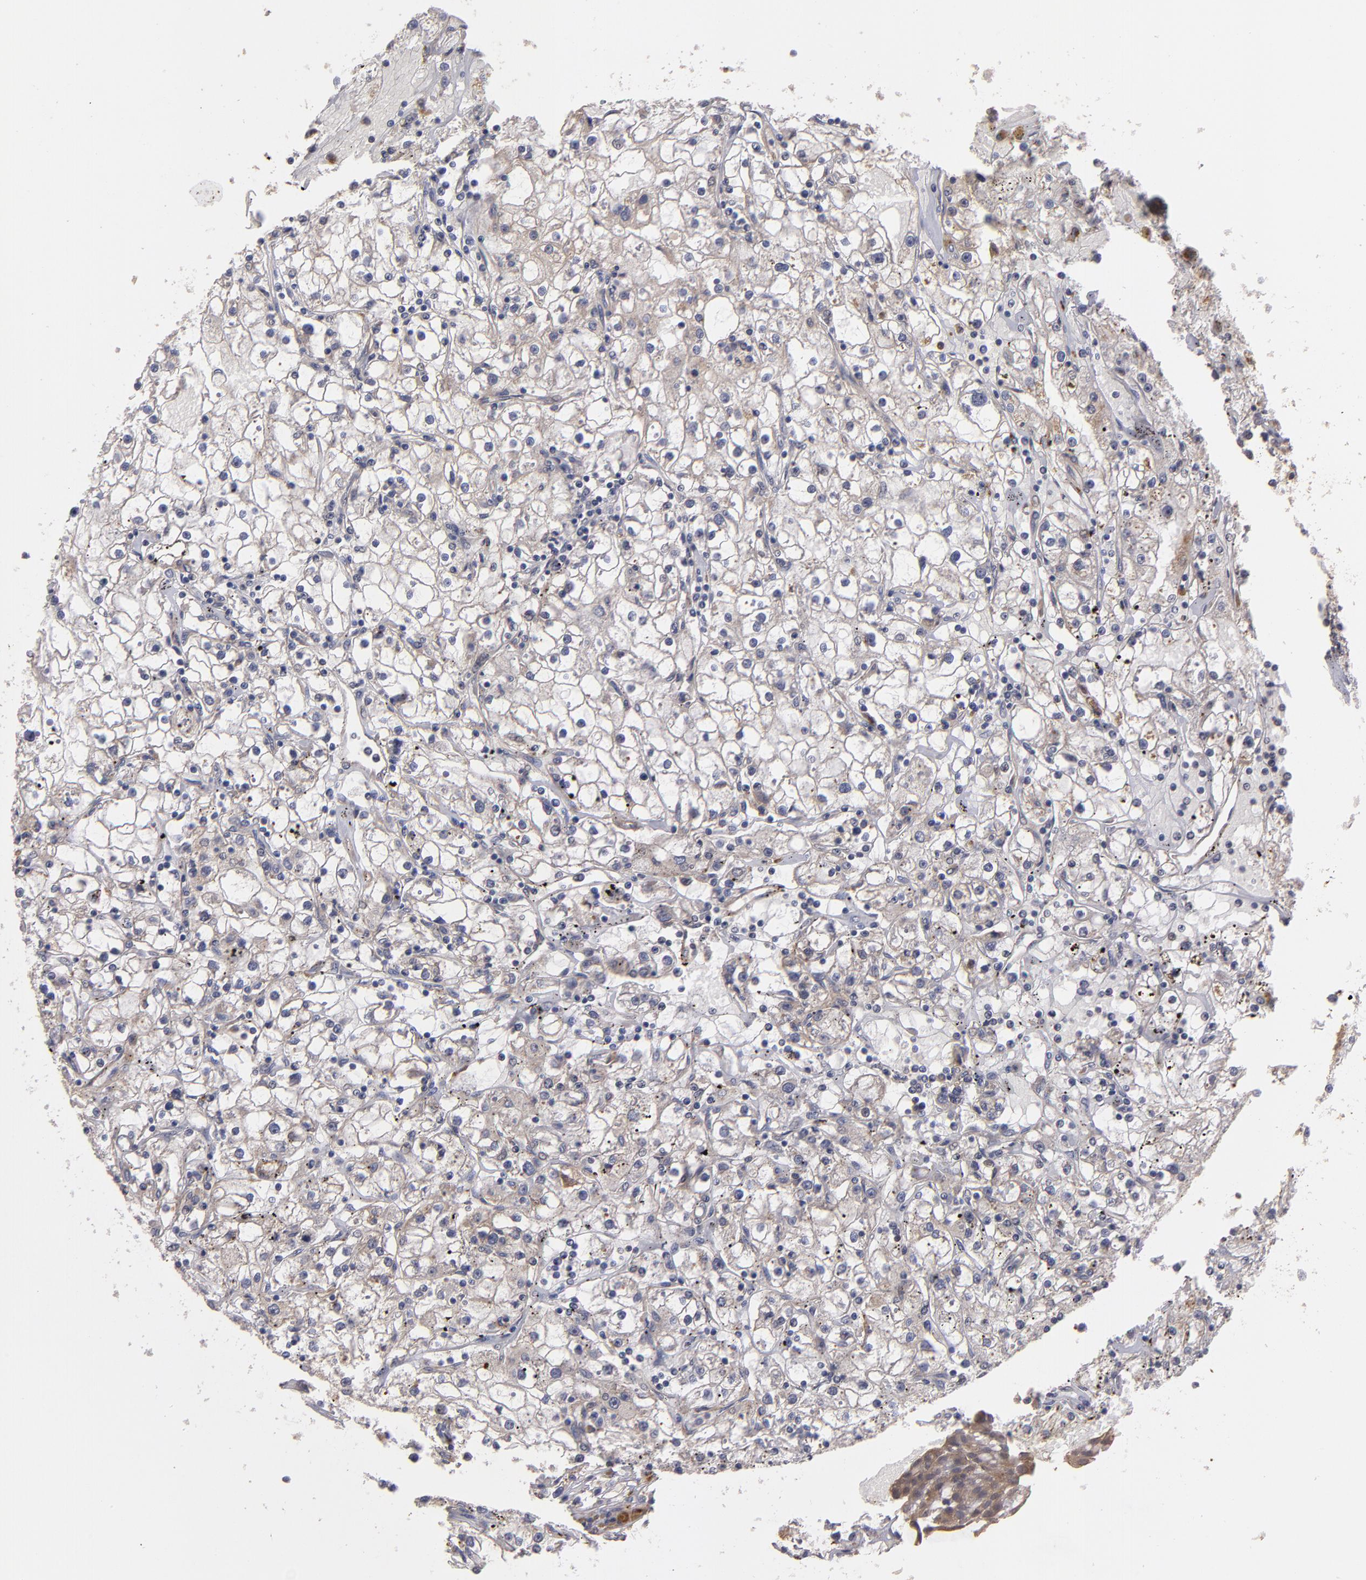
{"staining": {"intensity": "weak", "quantity": "<25%", "location": "cytoplasmic/membranous"}, "tissue": "renal cancer", "cell_type": "Tumor cells", "image_type": "cancer", "snomed": [{"axis": "morphology", "description": "Adenocarcinoma, NOS"}, {"axis": "topography", "description": "Kidney"}], "caption": "Renal cancer (adenocarcinoma) was stained to show a protein in brown. There is no significant expression in tumor cells.", "gene": "CTSO", "patient": {"sex": "male", "age": 56}}